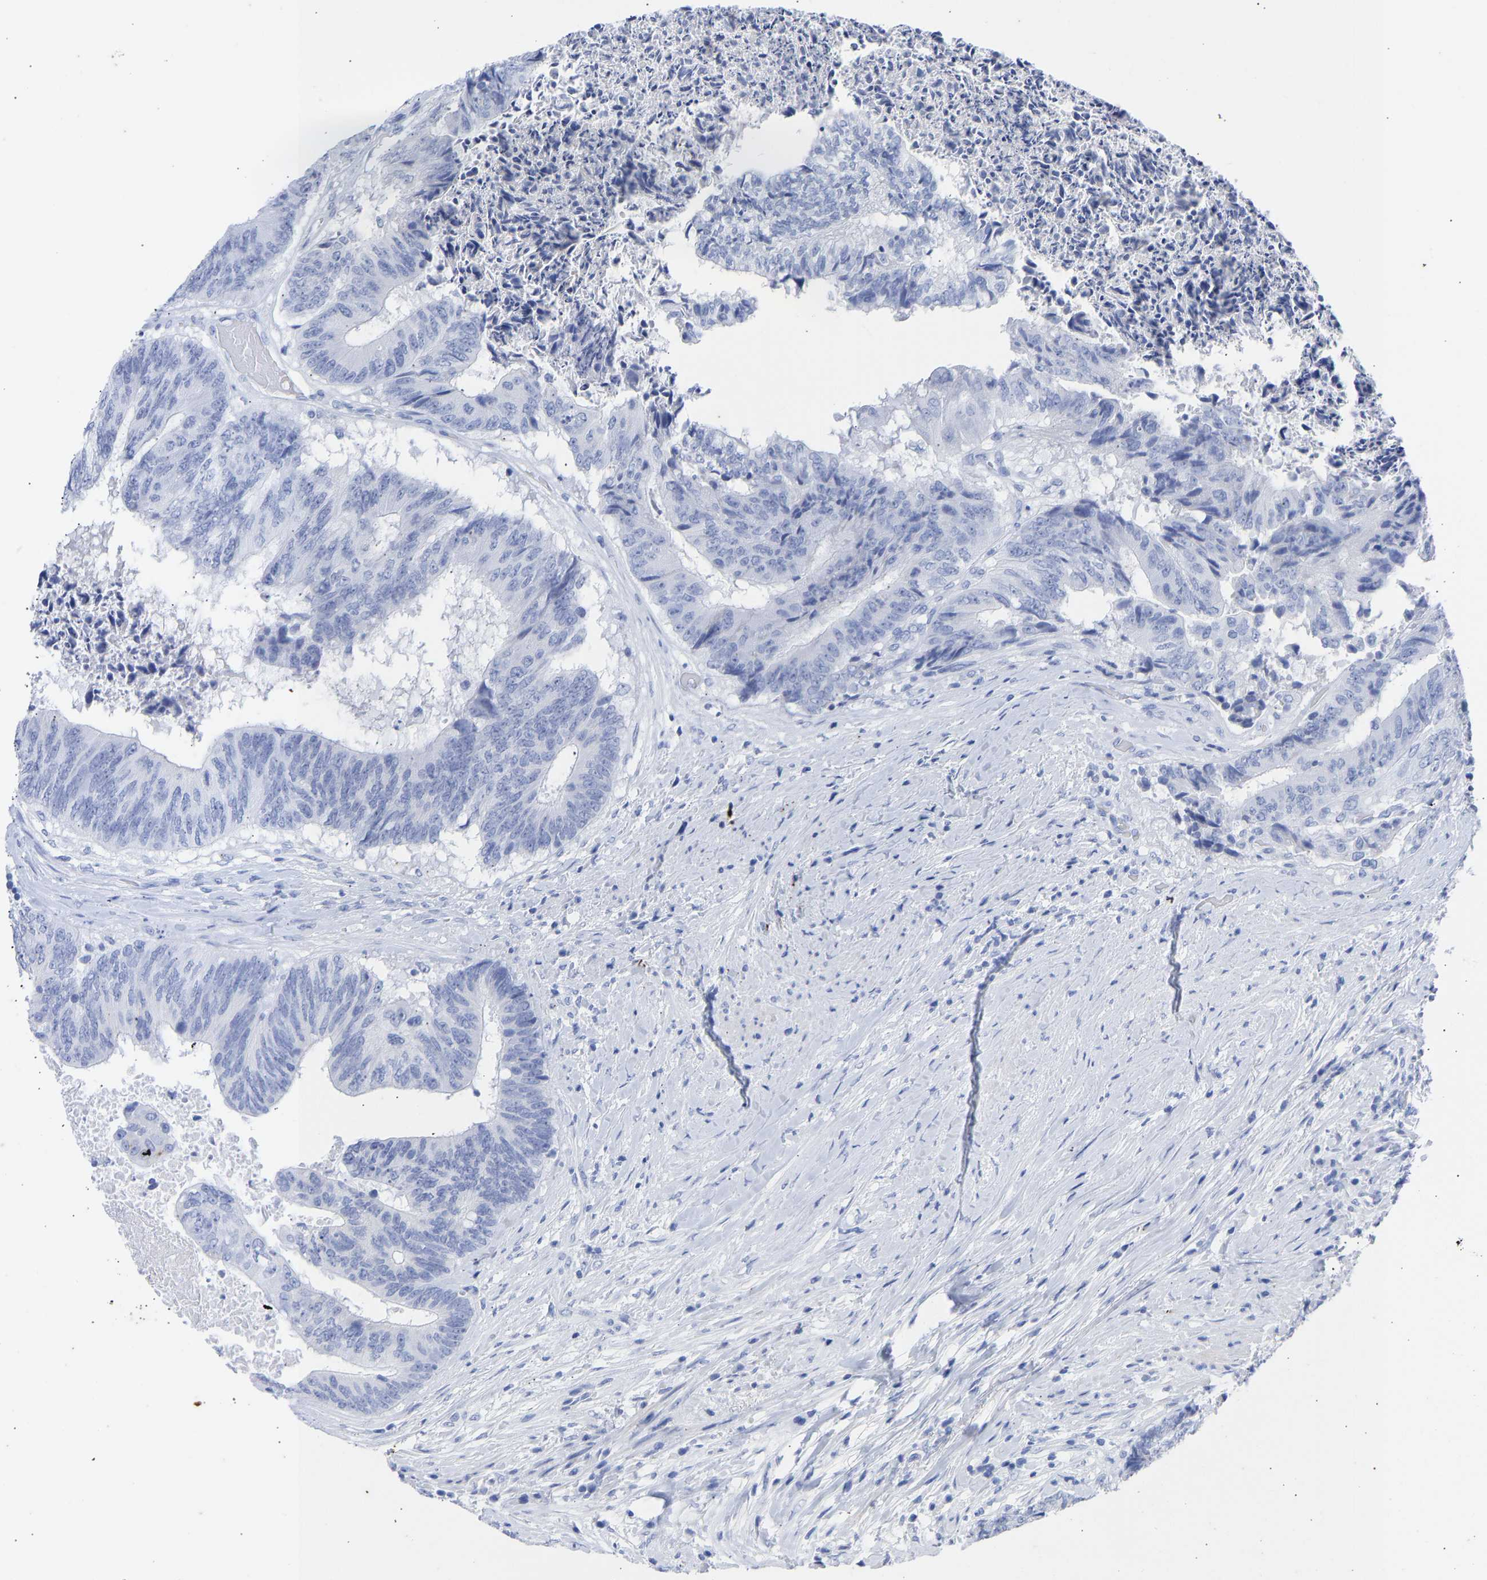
{"staining": {"intensity": "negative", "quantity": "none", "location": "none"}, "tissue": "colorectal cancer", "cell_type": "Tumor cells", "image_type": "cancer", "snomed": [{"axis": "morphology", "description": "Adenocarcinoma, NOS"}, {"axis": "topography", "description": "Rectum"}], "caption": "IHC of colorectal cancer displays no staining in tumor cells.", "gene": "KRT1", "patient": {"sex": "male", "age": 72}}